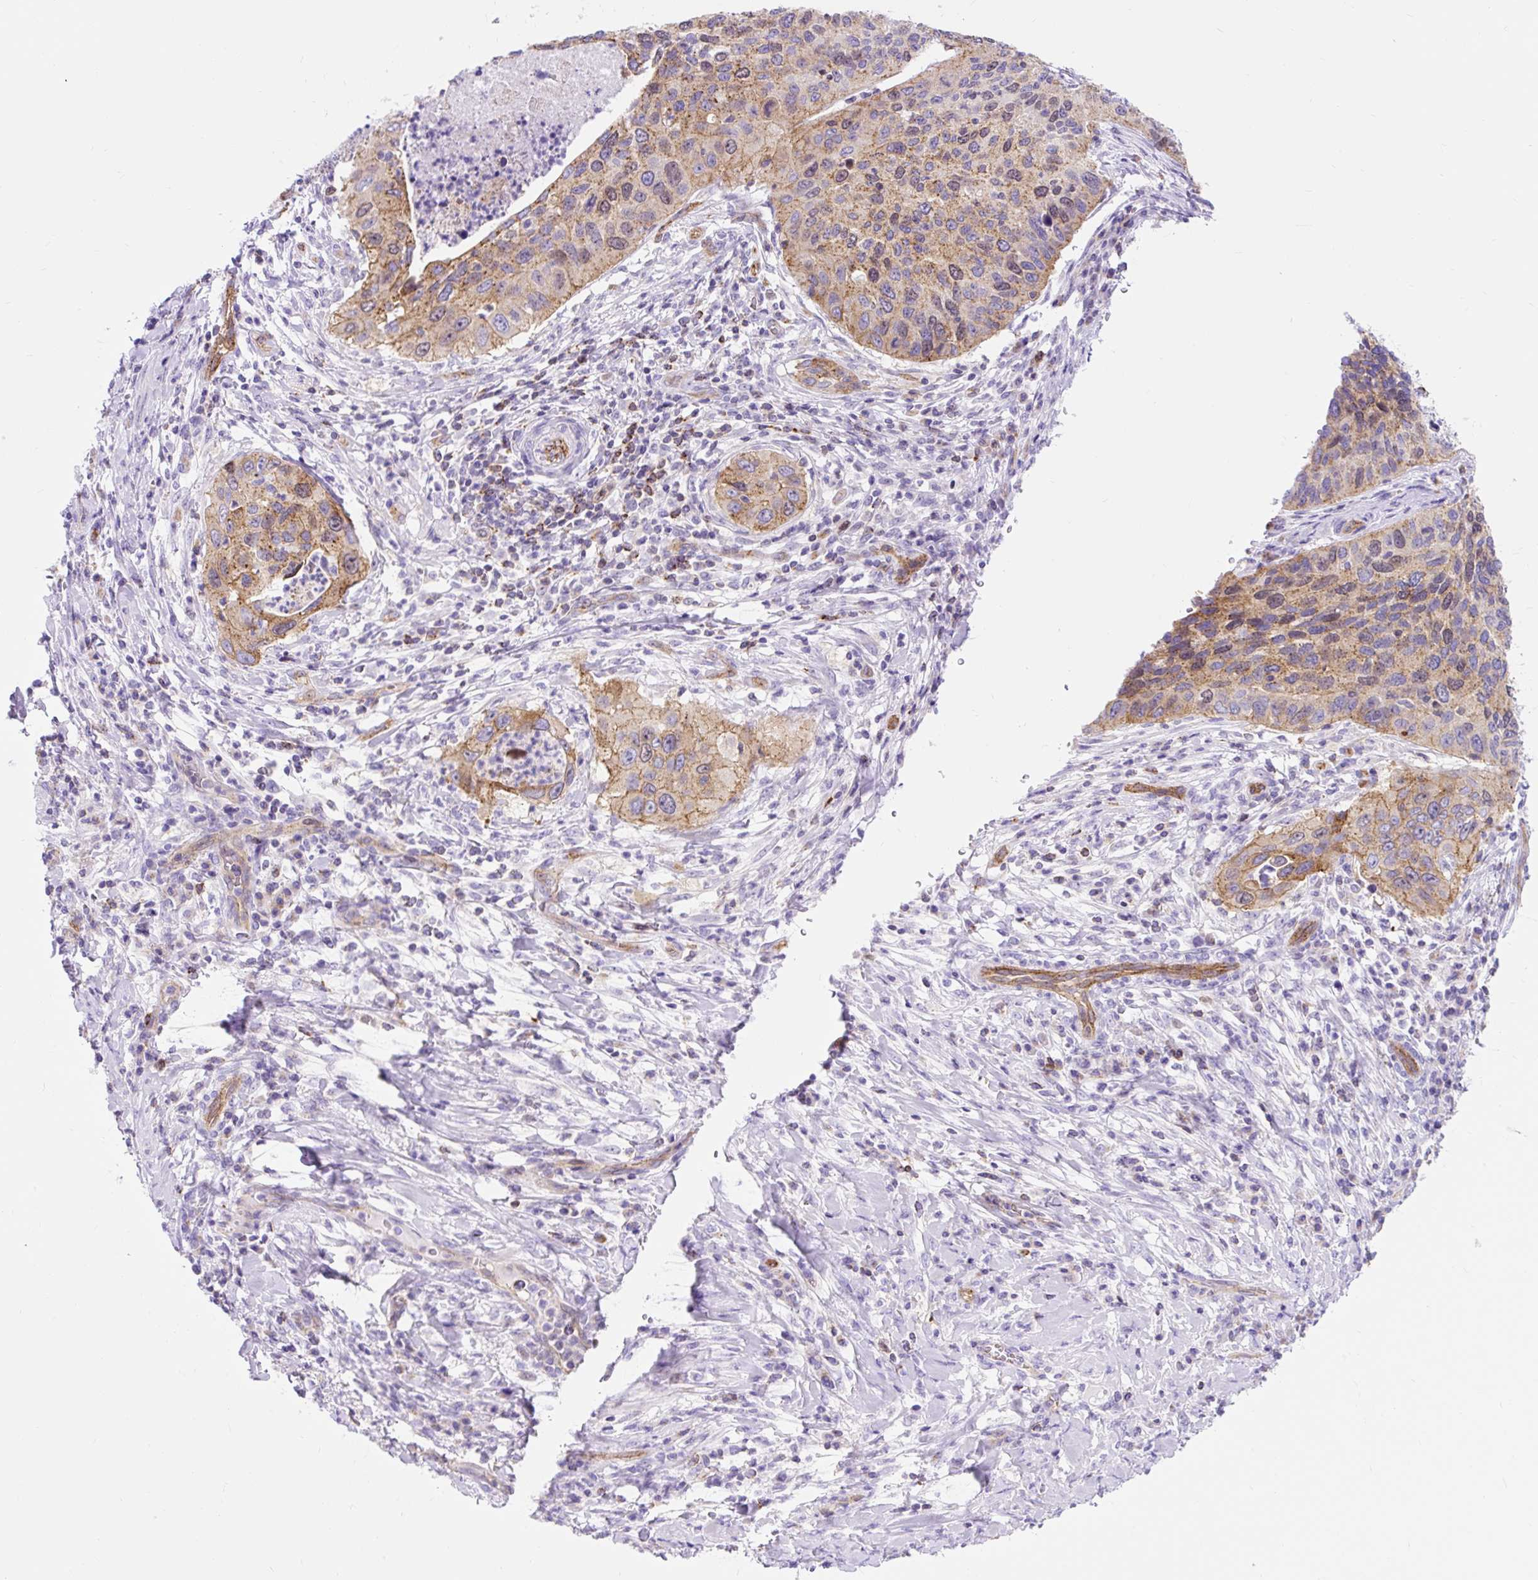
{"staining": {"intensity": "moderate", "quantity": ">75%", "location": "cytoplasmic/membranous"}, "tissue": "cervical cancer", "cell_type": "Tumor cells", "image_type": "cancer", "snomed": [{"axis": "morphology", "description": "Squamous cell carcinoma, NOS"}, {"axis": "topography", "description": "Cervix"}], "caption": "Immunohistochemical staining of human cervical cancer displays medium levels of moderate cytoplasmic/membranous protein expression in about >75% of tumor cells.", "gene": "HIP1R", "patient": {"sex": "female", "age": 38}}